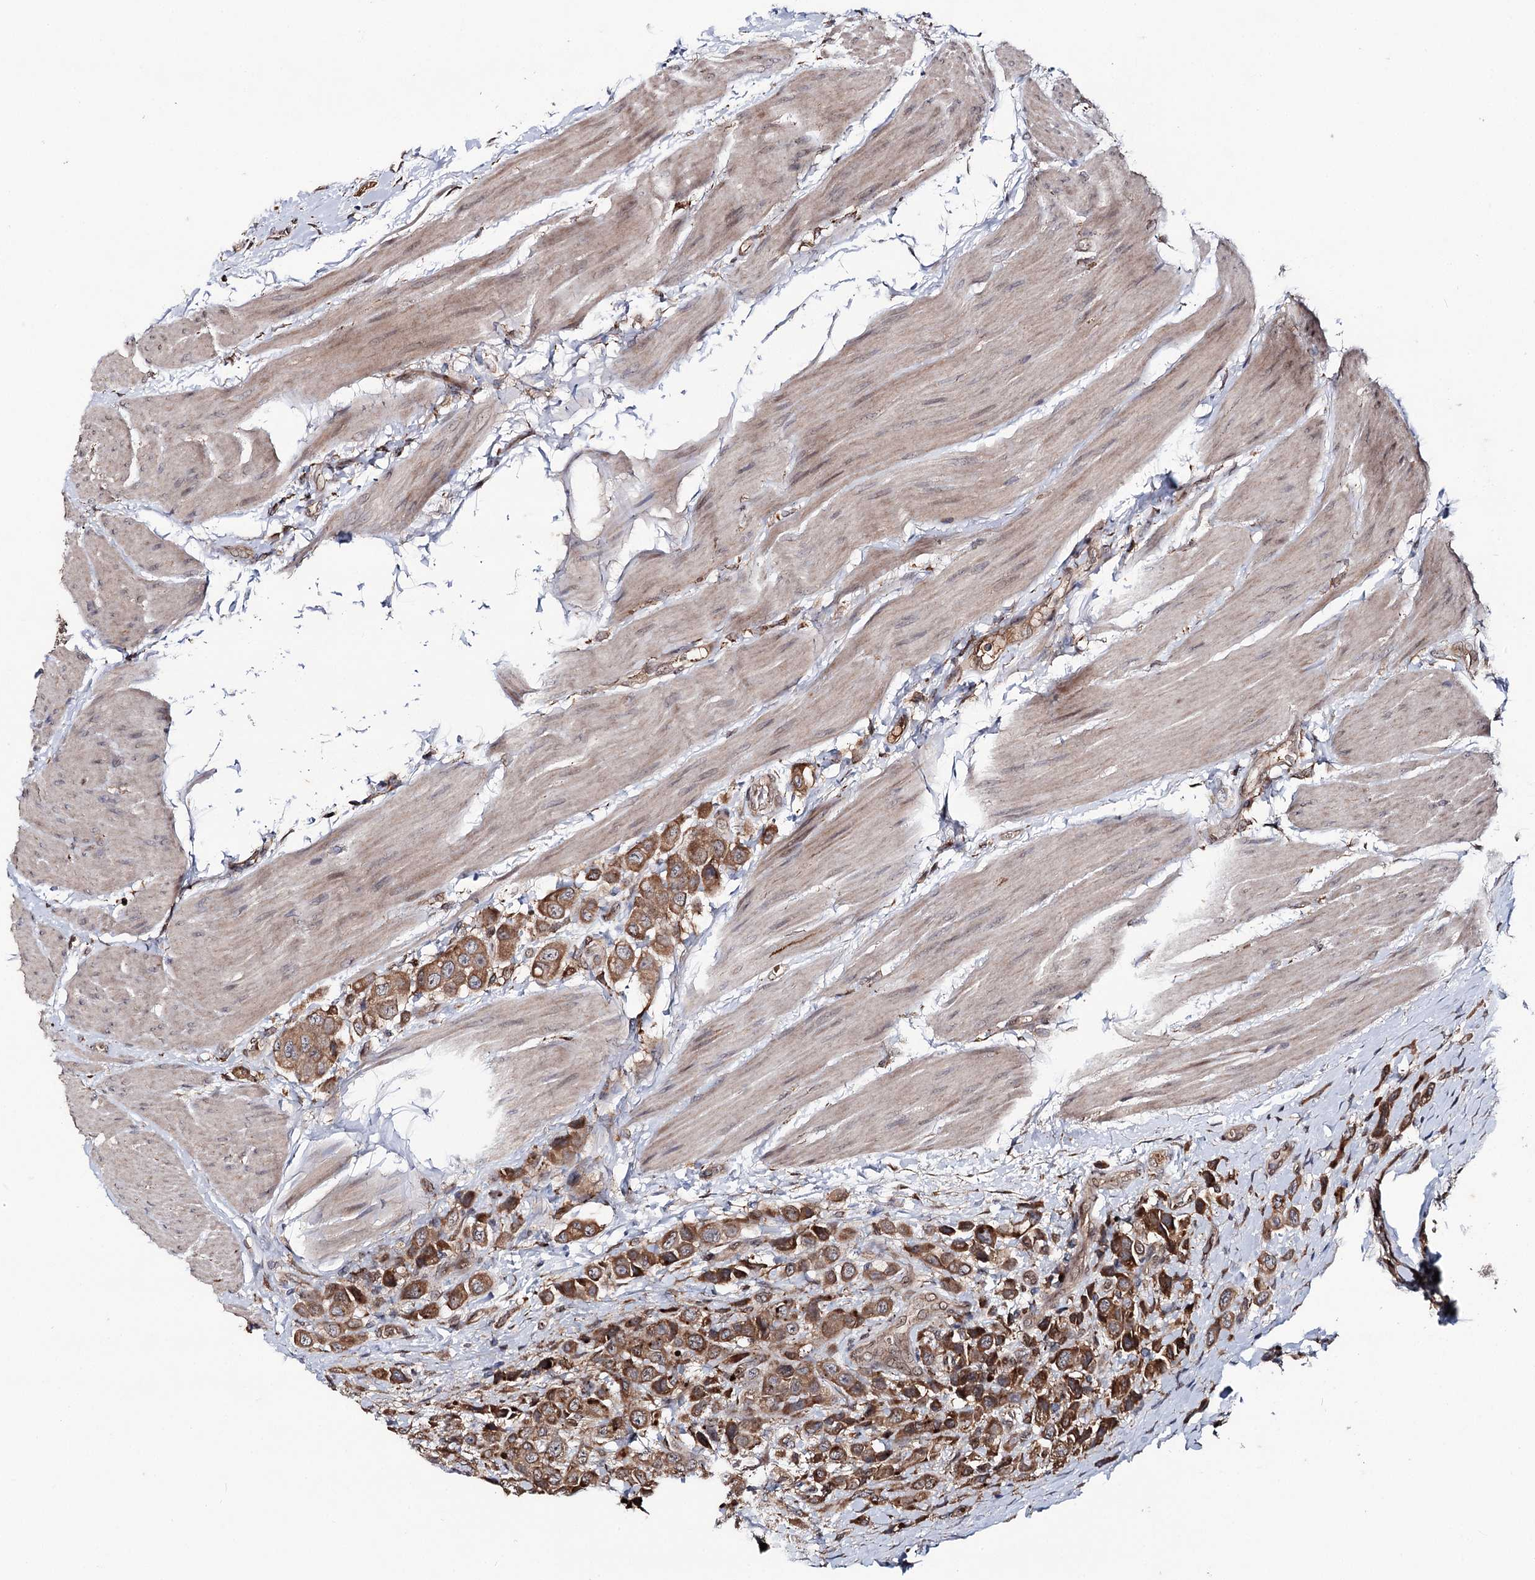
{"staining": {"intensity": "strong", "quantity": ">75%", "location": "cytoplasmic/membranous"}, "tissue": "urothelial cancer", "cell_type": "Tumor cells", "image_type": "cancer", "snomed": [{"axis": "morphology", "description": "Urothelial carcinoma, High grade"}, {"axis": "topography", "description": "Urinary bladder"}], "caption": "Immunohistochemistry of human urothelial cancer shows high levels of strong cytoplasmic/membranous staining in about >75% of tumor cells.", "gene": "MSANTD2", "patient": {"sex": "male", "age": 50}}